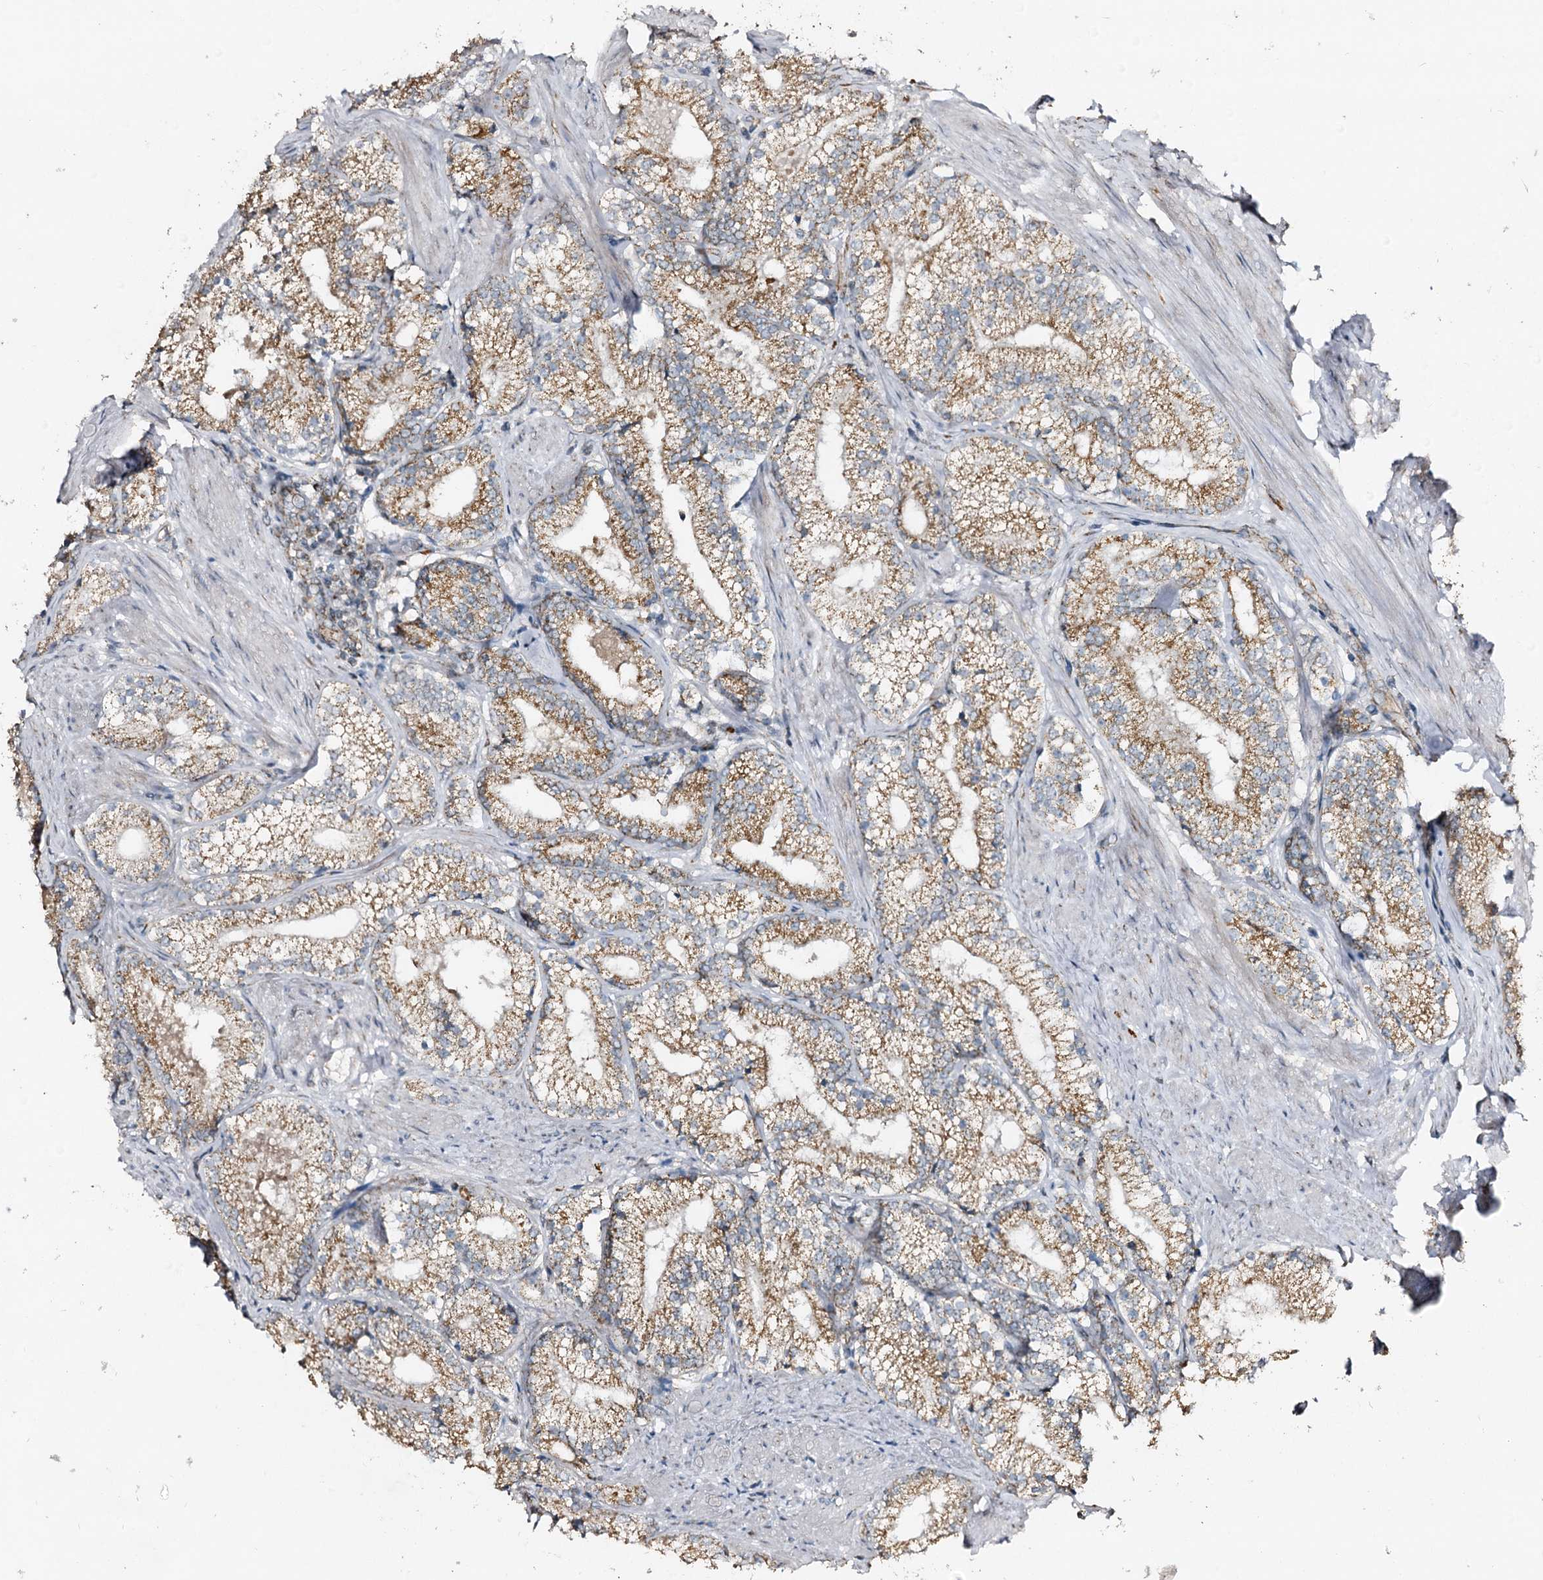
{"staining": {"intensity": "moderate", "quantity": ">75%", "location": "cytoplasmic/membranous"}, "tissue": "prostate cancer", "cell_type": "Tumor cells", "image_type": "cancer", "snomed": [{"axis": "morphology", "description": "Adenocarcinoma, High grade"}, {"axis": "topography", "description": "Prostate"}], "caption": "Immunohistochemistry of human adenocarcinoma (high-grade) (prostate) shows medium levels of moderate cytoplasmic/membranous positivity in approximately >75% of tumor cells. The staining was performed using DAB, with brown indicating positive protein expression. Nuclei are stained blue with hematoxylin.", "gene": "CBR4", "patient": {"sex": "male", "age": 66}}